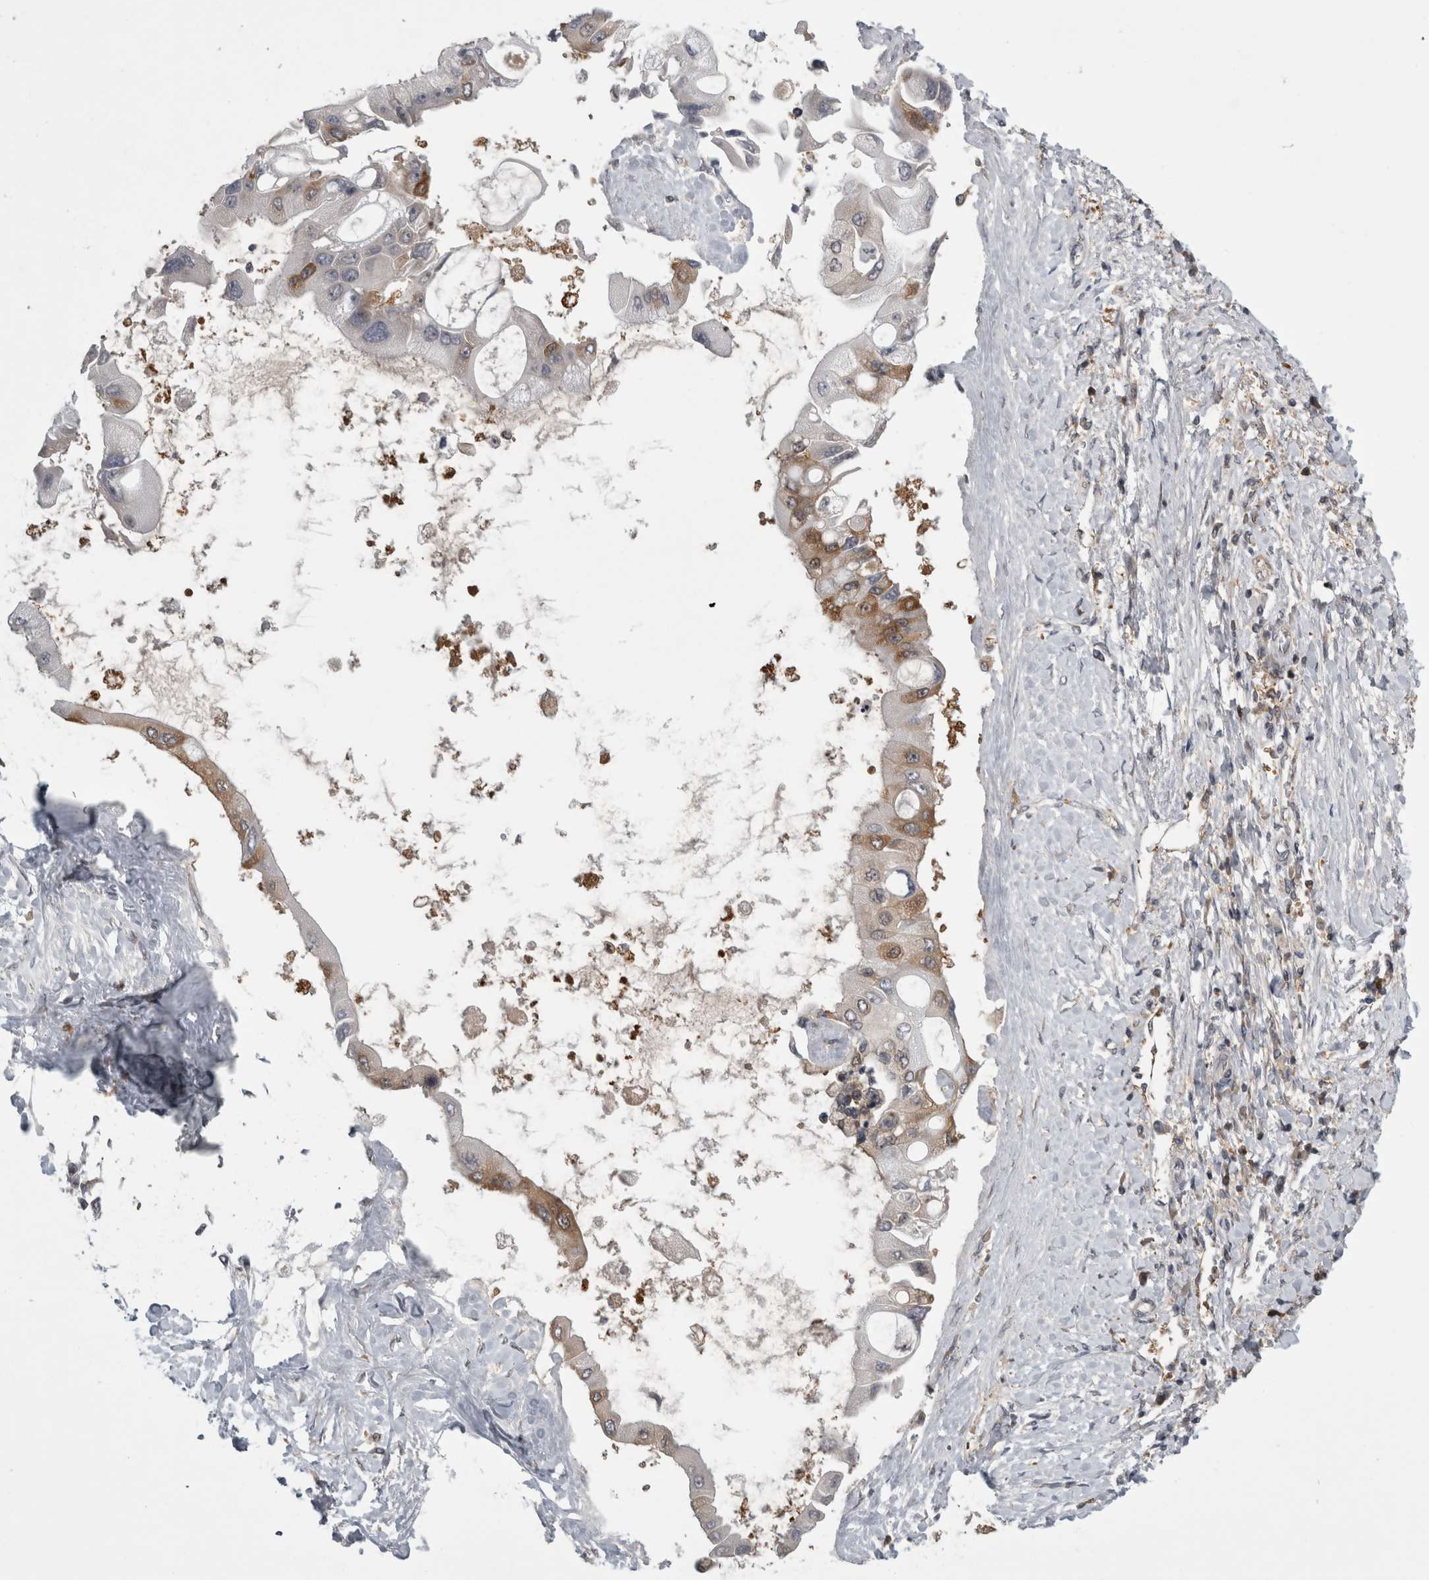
{"staining": {"intensity": "moderate", "quantity": "25%-75%", "location": "cytoplasmic/membranous"}, "tissue": "liver cancer", "cell_type": "Tumor cells", "image_type": "cancer", "snomed": [{"axis": "morphology", "description": "Cholangiocarcinoma"}, {"axis": "topography", "description": "Liver"}], "caption": "Brown immunohistochemical staining in liver cholangiocarcinoma demonstrates moderate cytoplasmic/membranous staining in approximately 25%-75% of tumor cells. (DAB IHC, brown staining for protein, blue staining for nuclei).", "gene": "CACYBP", "patient": {"sex": "male", "age": 50}}